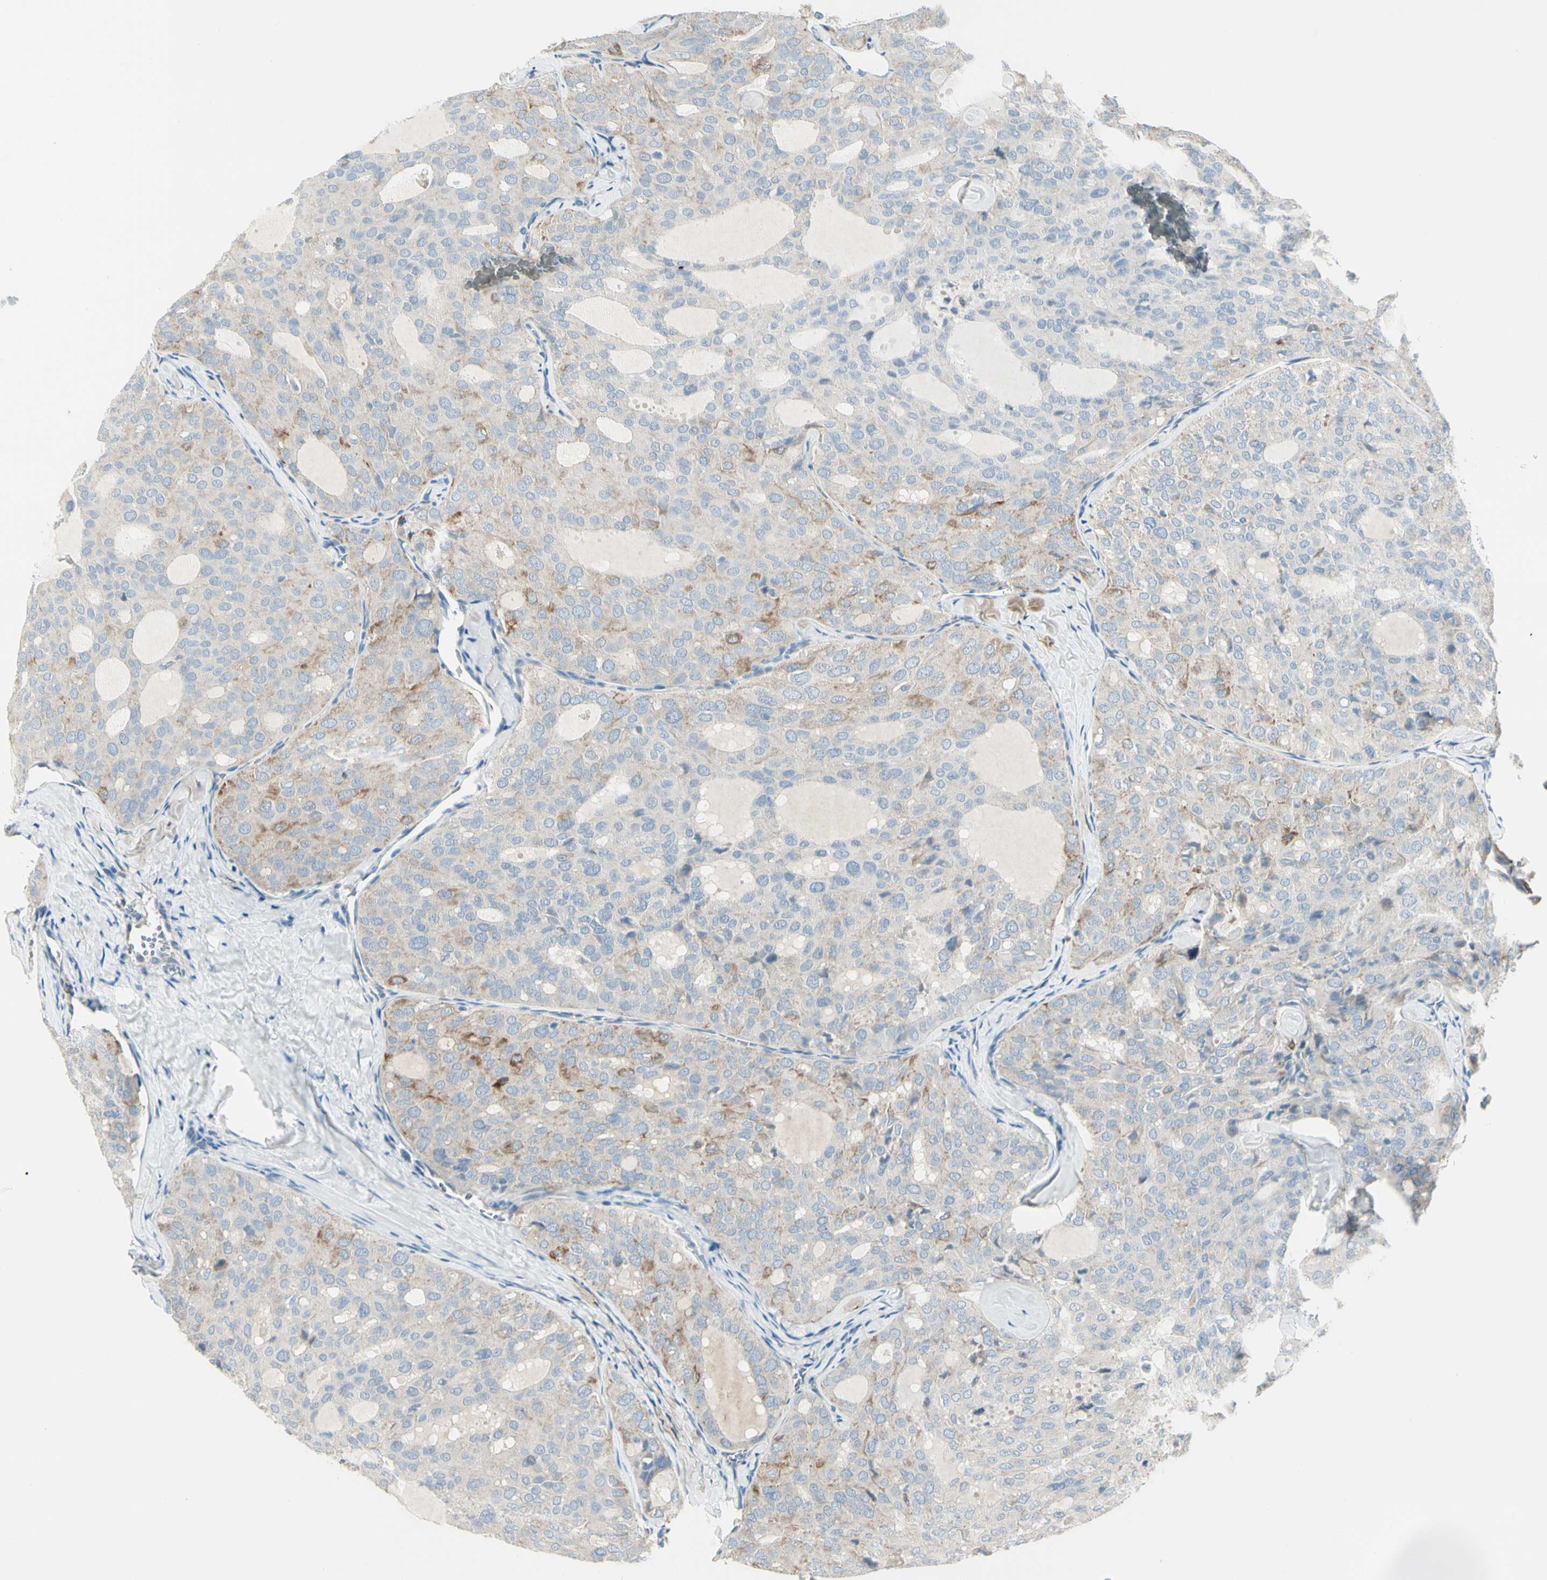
{"staining": {"intensity": "moderate", "quantity": "<25%", "location": "cytoplasmic/membranous"}, "tissue": "thyroid cancer", "cell_type": "Tumor cells", "image_type": "cancer", "snomed": [{"axis": "morphology", "description": "Follicular adenoma carcinoma, NOS"}, {"axis": "topography", "description": "Thyroid gland"}], "caption": "Moderate cytoplasmic/membranous protein positivity is appreciated in about <25% of tumor cells in follicular adenoma carcinoma (thyroid).", "gene": "SLC6A15", "patient": {"sex": "male", "age": 75}}